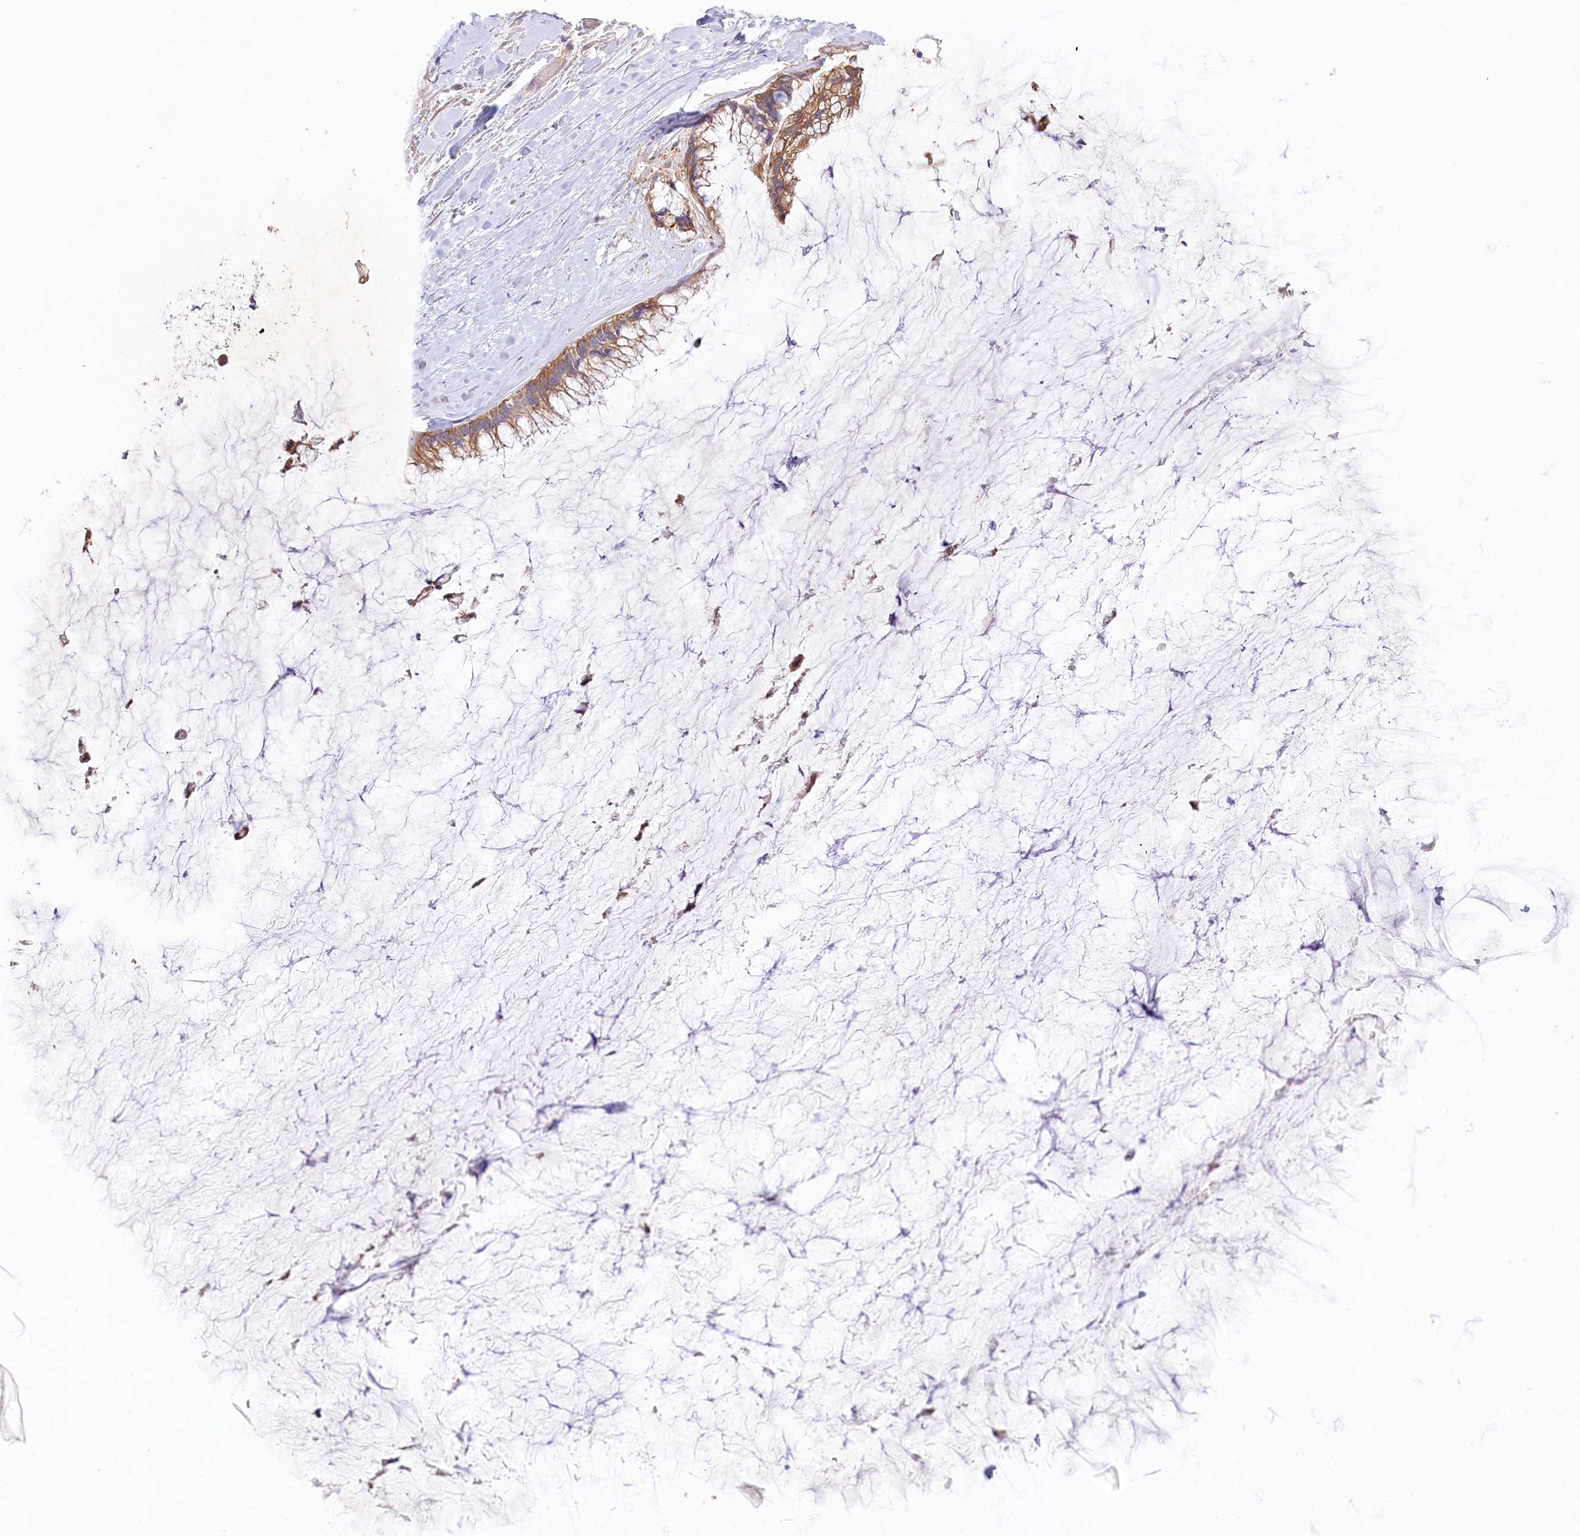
{"staining": {"intensity": "moderate", "quantity": ">75%", "location": "cytoplasmic/membranous"}, "tissue": "ovarian cancer", "cell_type": "Tumor cells", "image_type": "cancer", "snomed": [{"axis": "morphology", "description": "Cystadenocarcinoma, mucinous, NOS"}, {"axis": "topography", "description": "Ovary"}], "caption": "Protein staining of ovarian cancer (mucinous cystadenocarcinoma) tissue demonstrates moderate cytoplasmic/membranous positivity in about >75% of tumor cells.", "gene": "PYROXD1", "patient": {"sex": "female", "age": 39}}